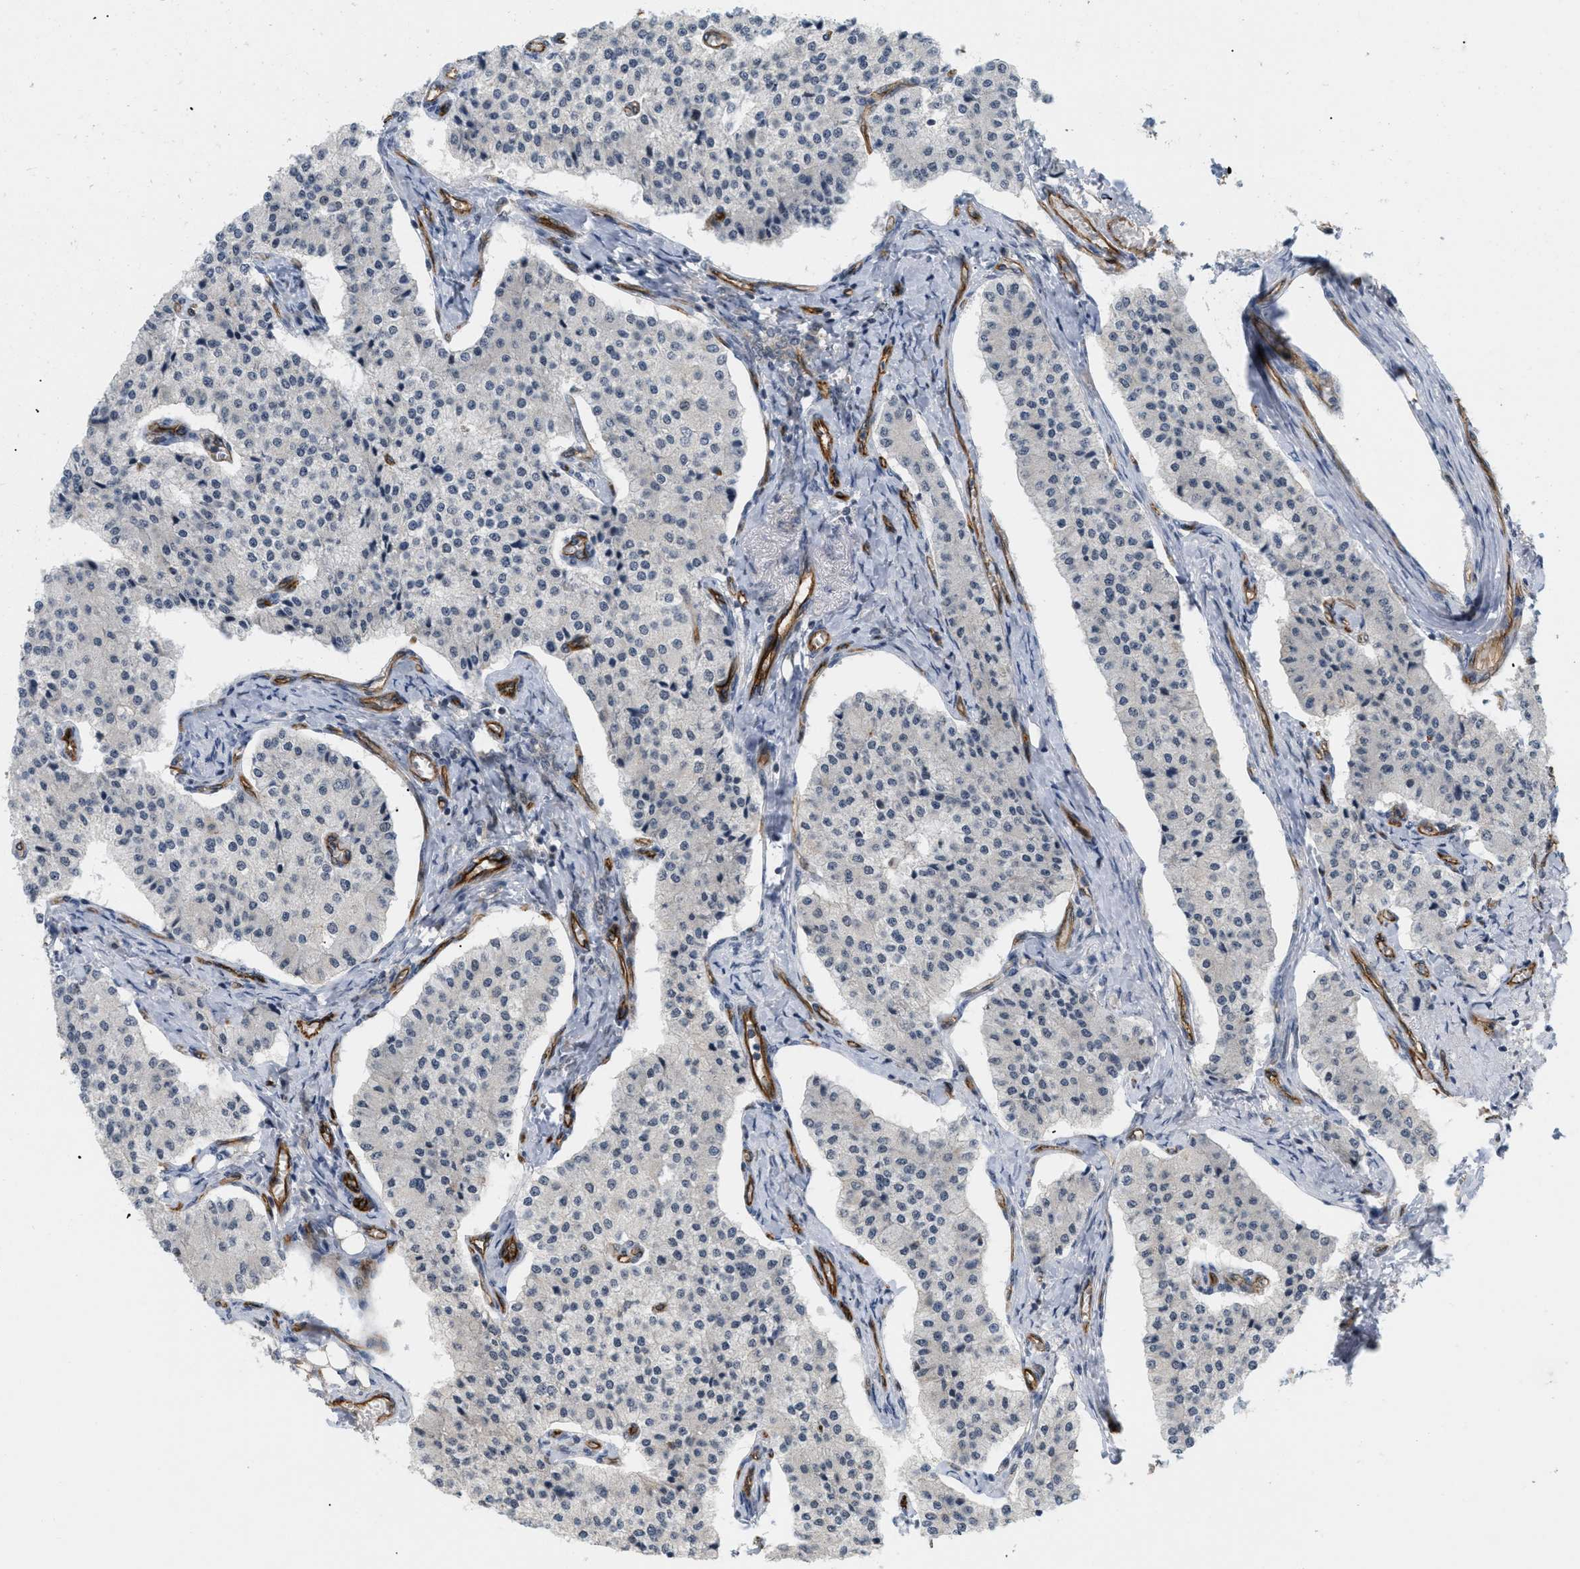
{"staining": {"intensity": "negative", "quantity": "none", "location": "none"}, "tissue": "carcinoid", "cell_type": "Tumor cells", "image_type": "cancer", "snomed": [{"axis": "morphology", "description": "Carcinoid, malignant, NOS"}, {"axis": "topography", "description": "Colon"}], "caption": "This micrograph is of carcinoid stained with IHC to label a protein in brown with the nuclei are counter-stained blue. There is no positivity in tumor cells.", "gene": "PALMD", "patient": {"sex": "female", "age": 52}}